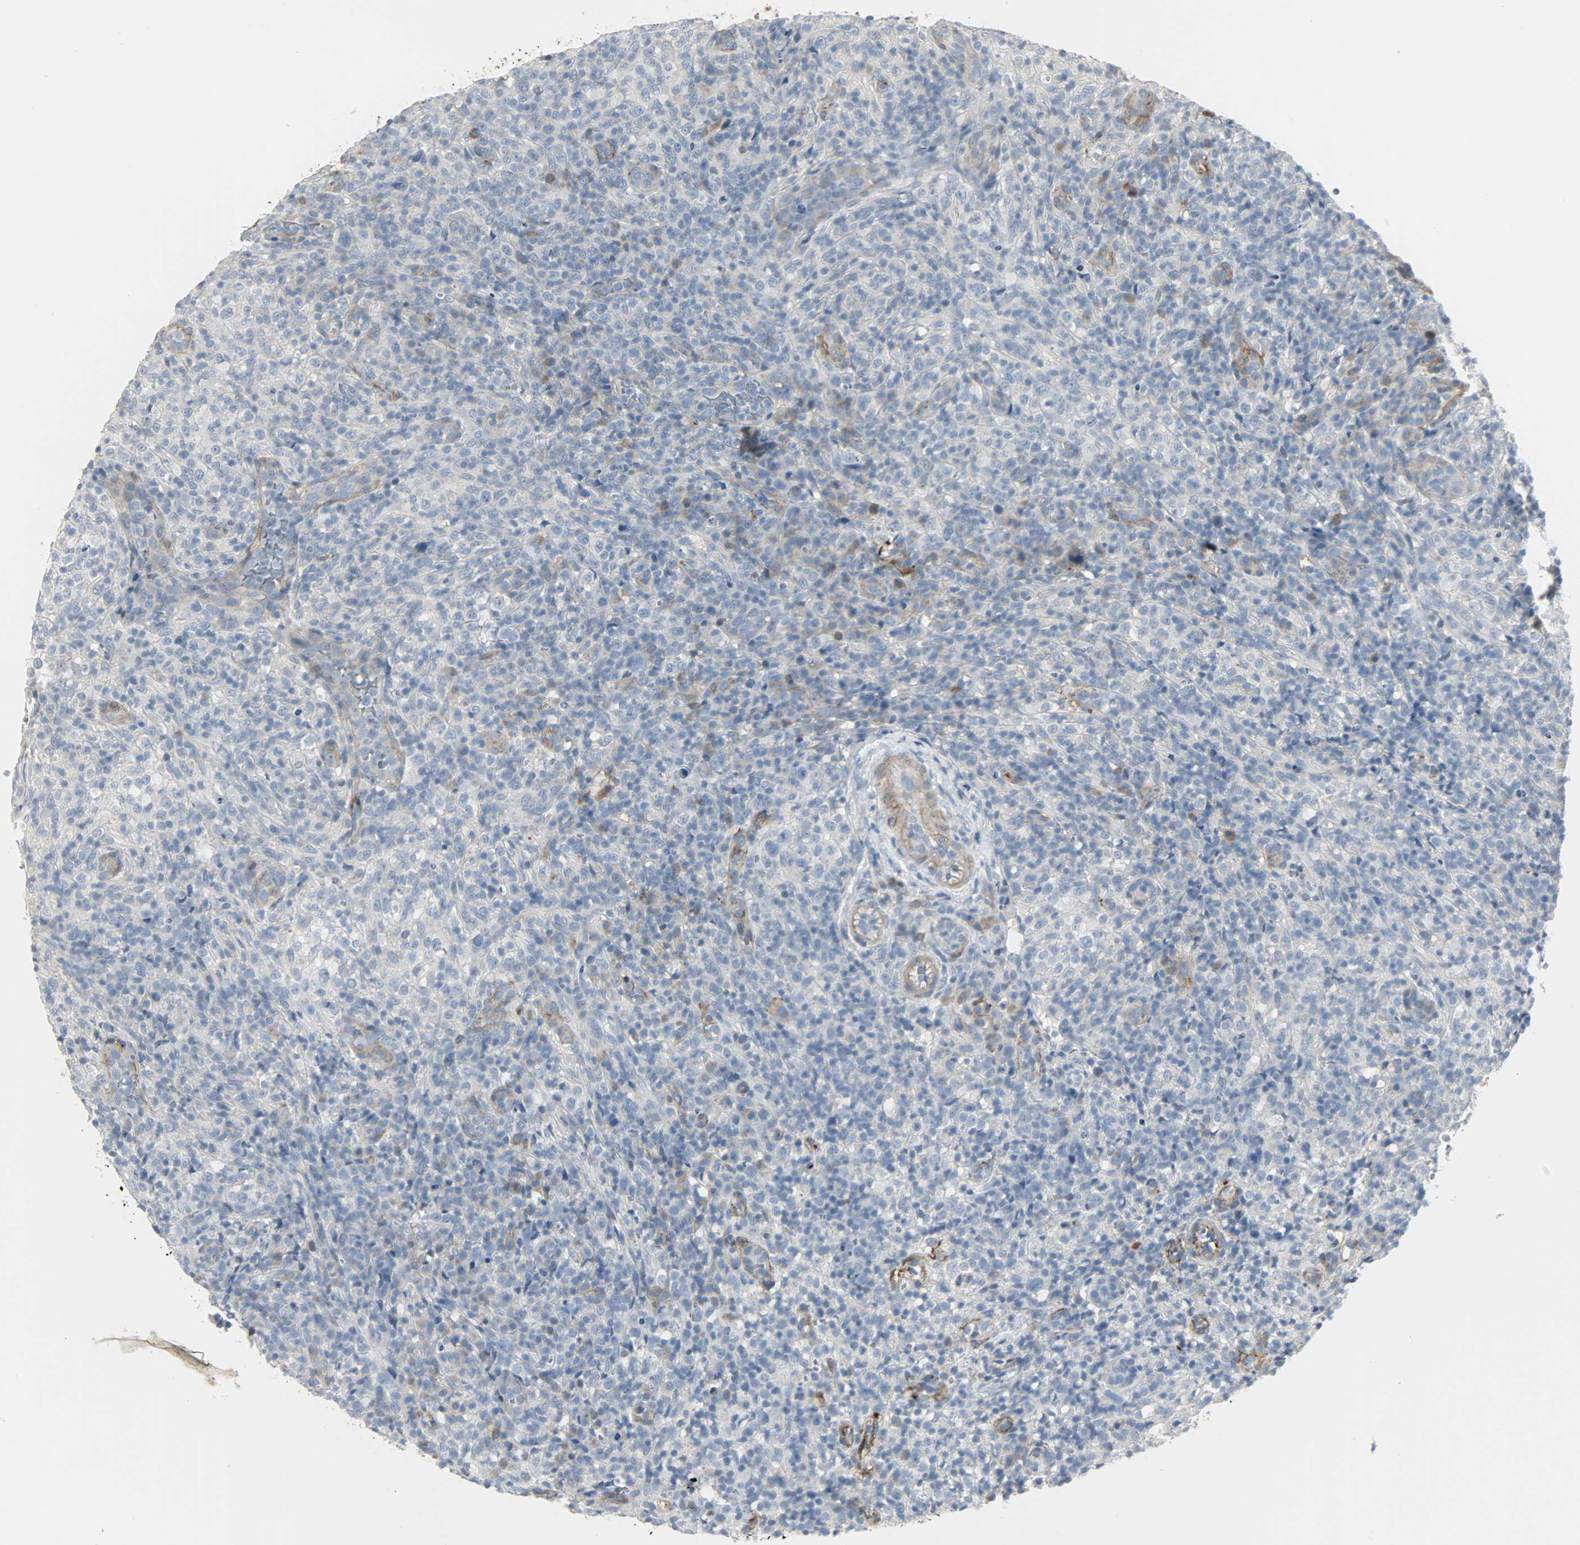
{"staining": {"intensity": "weak", "quantity": "<25%", "location": "cytoplasmic/membranous"}, "tissue": "lymphoma", "cell_type": "Tumor cells", "image_type": "cancer", "snomed": [{"axis": "morphology", "description": "Malignant lymphoma, non-Hodgkin's type, High grade"}, {"axis": "topography", "description": "Lymph node"}], "caption": "High-grade malignant lymphoma, non-Hodgkin's type was stained to show a protein in brown. There is no significant positivity in tumor cells.", "gene": "ENPEP", "patient": {"sex": "female", "age": 76}}